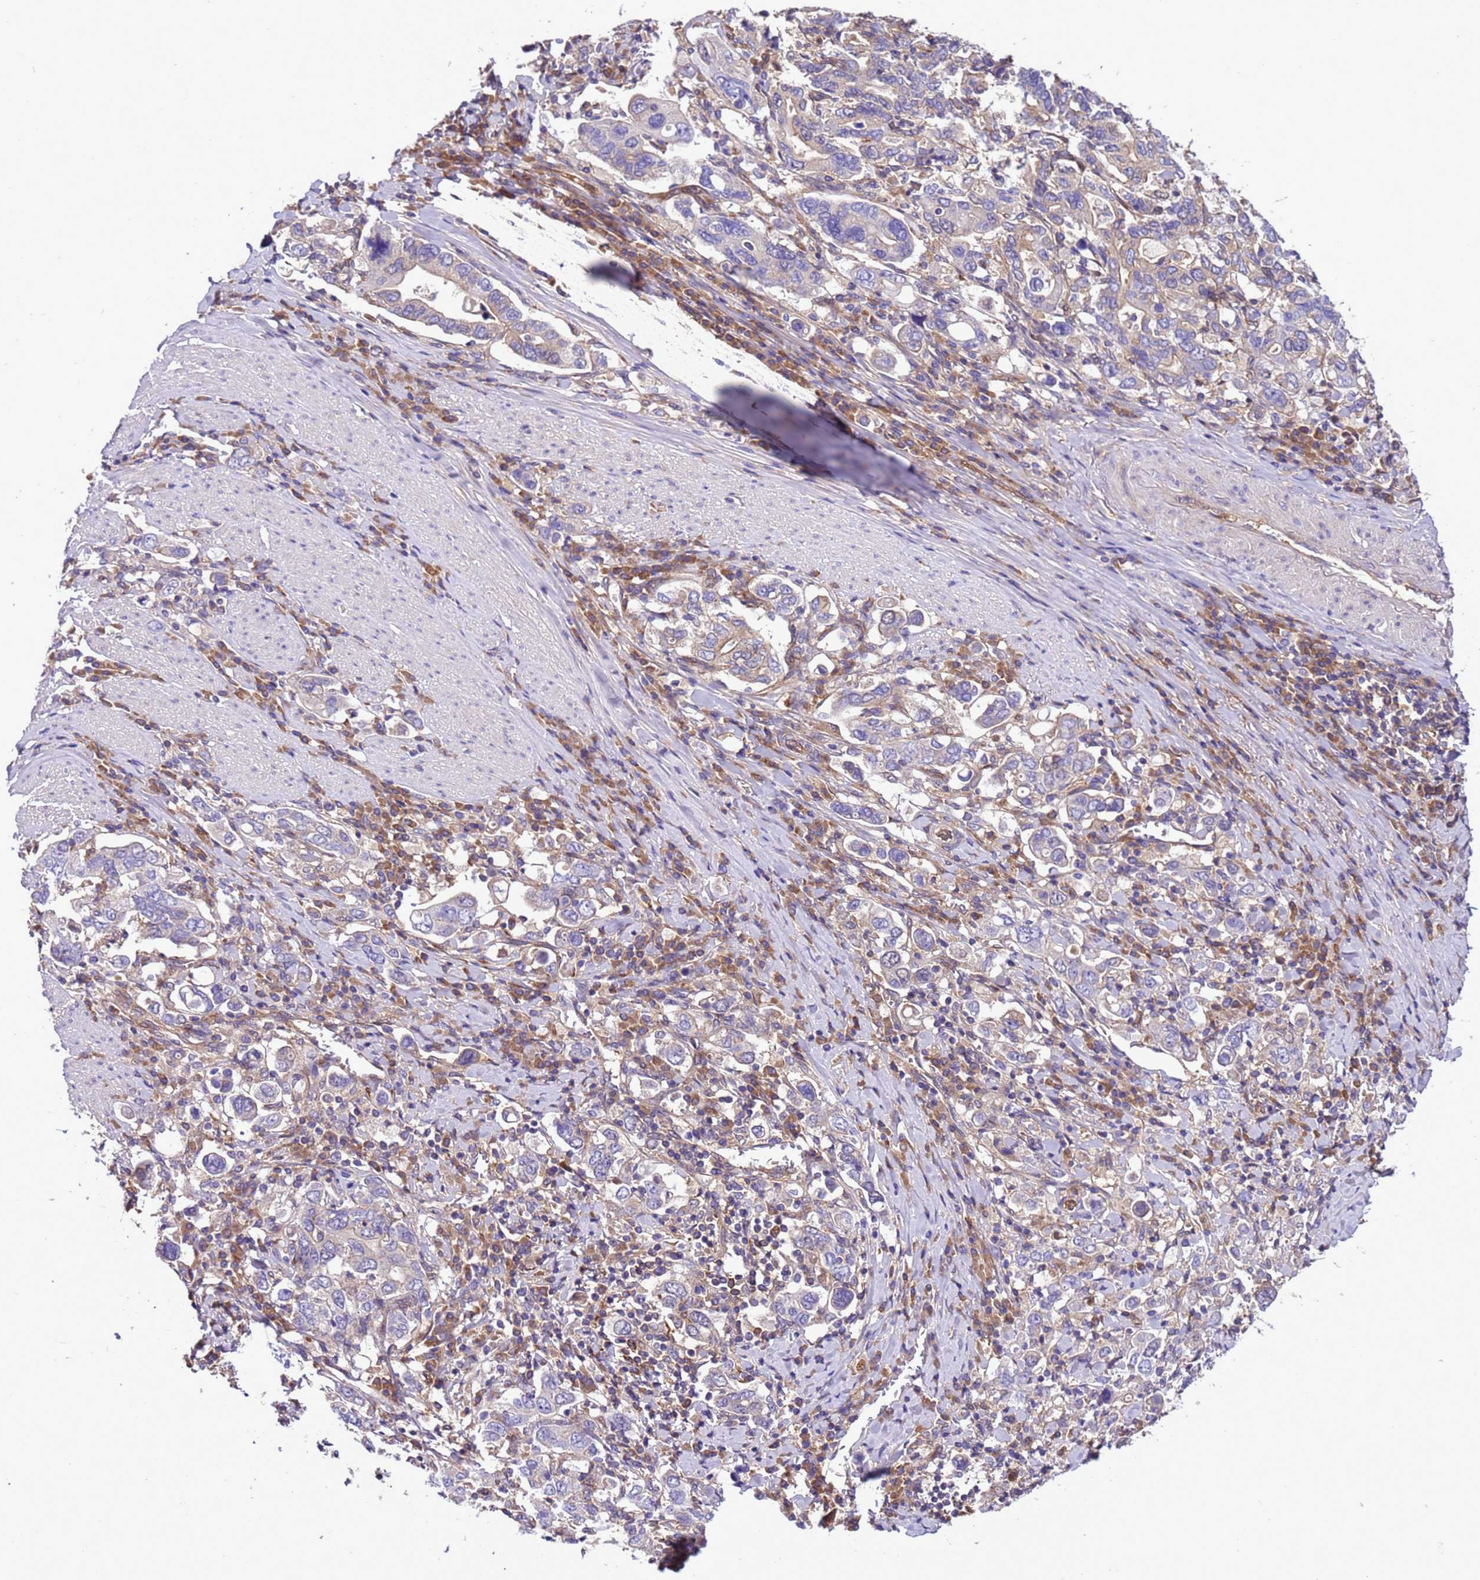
{"staining": {"intensity": "negative", "quantity": "none", "location": "none"}, "tissue": "stomach cancer", "cell_type": "Tumor cells", "image_type": "cancer", "snomed": [{"axis": "morphology", "description": "Adenocarcinoma, NOS"}, {"axis": "topography", "description": "Stomach, upper"}], "caption": "A high-resolution micrograph shows immunohistochemistry (IHC) staining of adenocarcinoma (stomach), which displays no significant expression in tumor cells.", "gene": "RABEP2", "patient": {"sex": "male", "age": 62}}